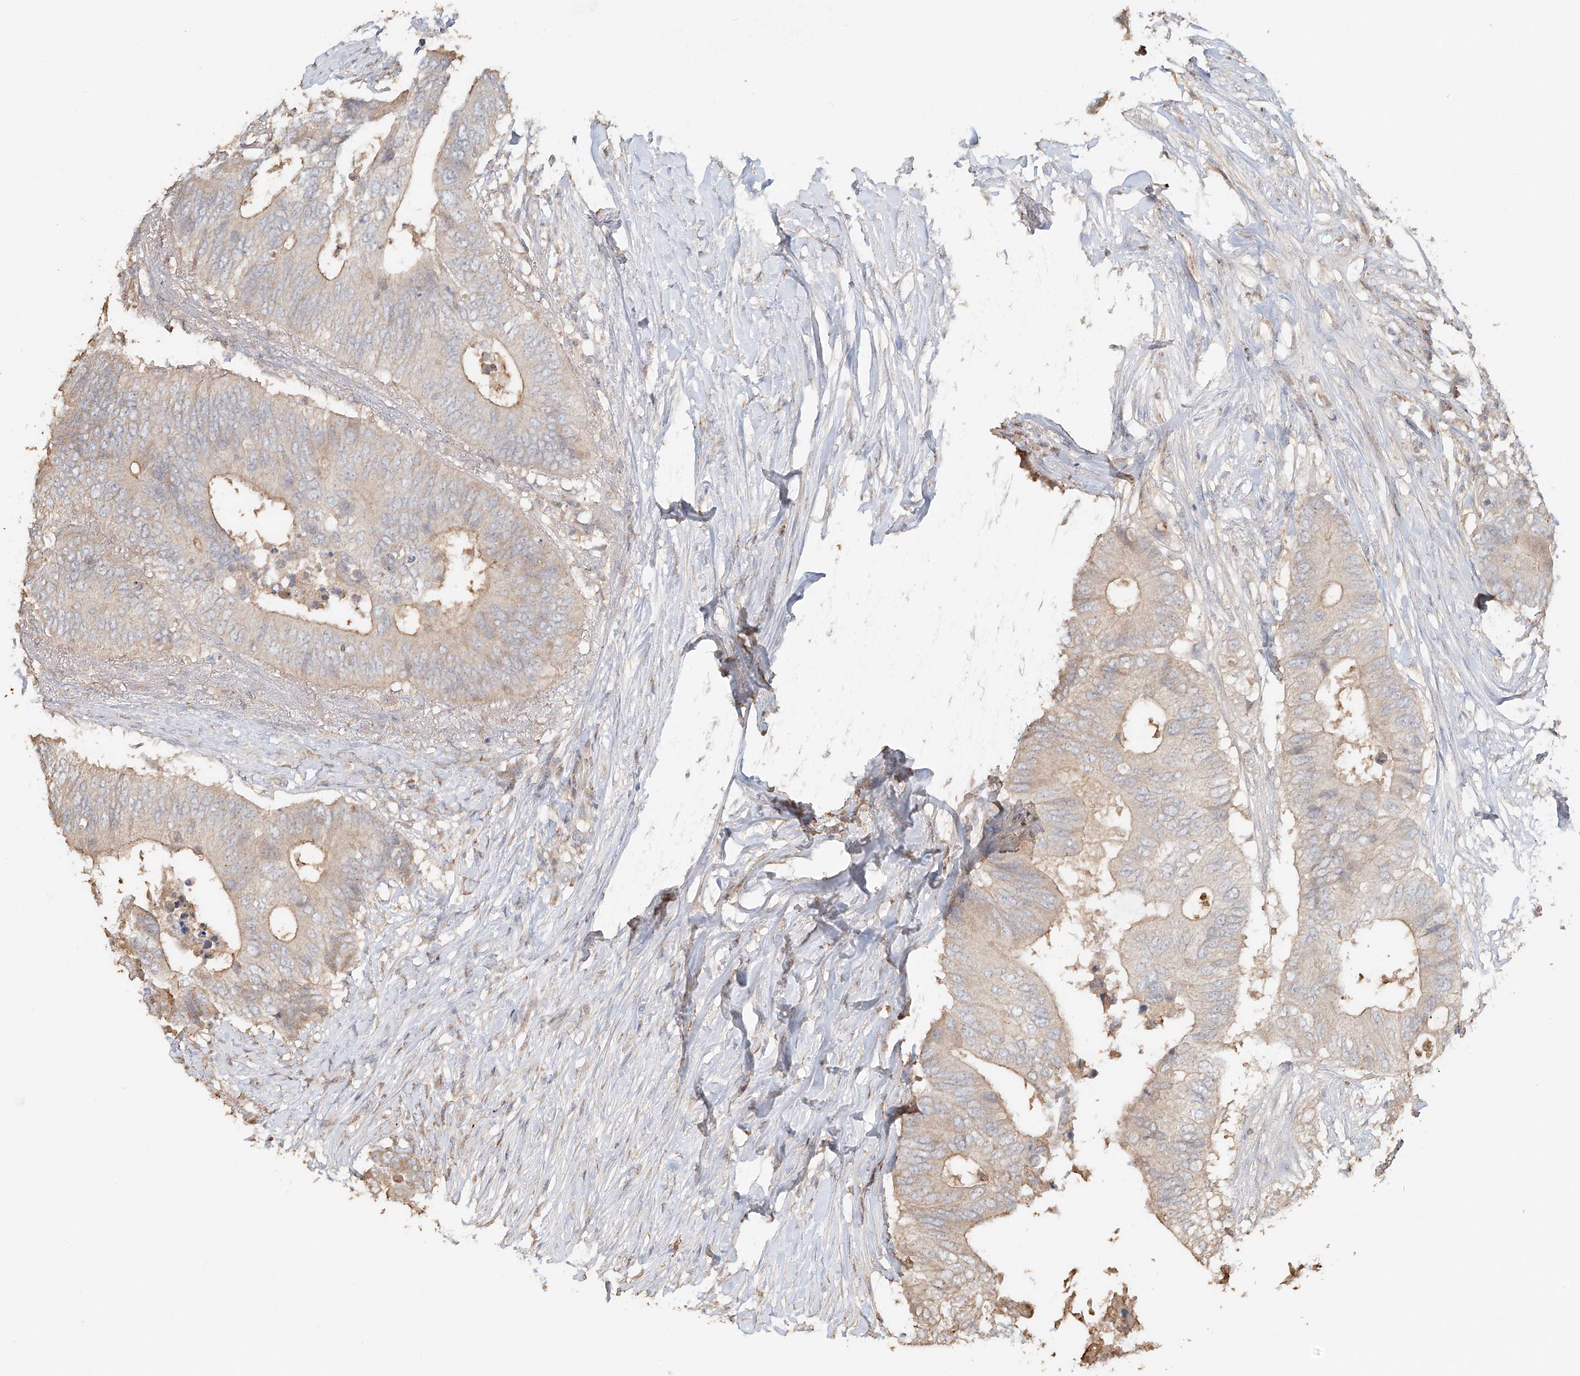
{"staining": {"intensity": "weak", "quantity": "<25%", "location": "cytoplasmic/membranous"}, "tissue": "colorectal cancer", "cell_type": "Tumor cells", "image_type": "cancer", "snomed": [{"axis": "morphology", "description": "Adenocarcinoma, NOS"}, {"axis": "topography", "description": "Colon"}], "caption": "Tumor cells are negative for protein expression in human colorectal cancer (adenocarcinoma). (Stains: DAB immunohistochemistry (IHC) with hematoxylin counter stain, Microscopy: brightfield microscopy at high magnification).", "gene": "NPHS1", "patient": {"sex": "male", "age": 71}}